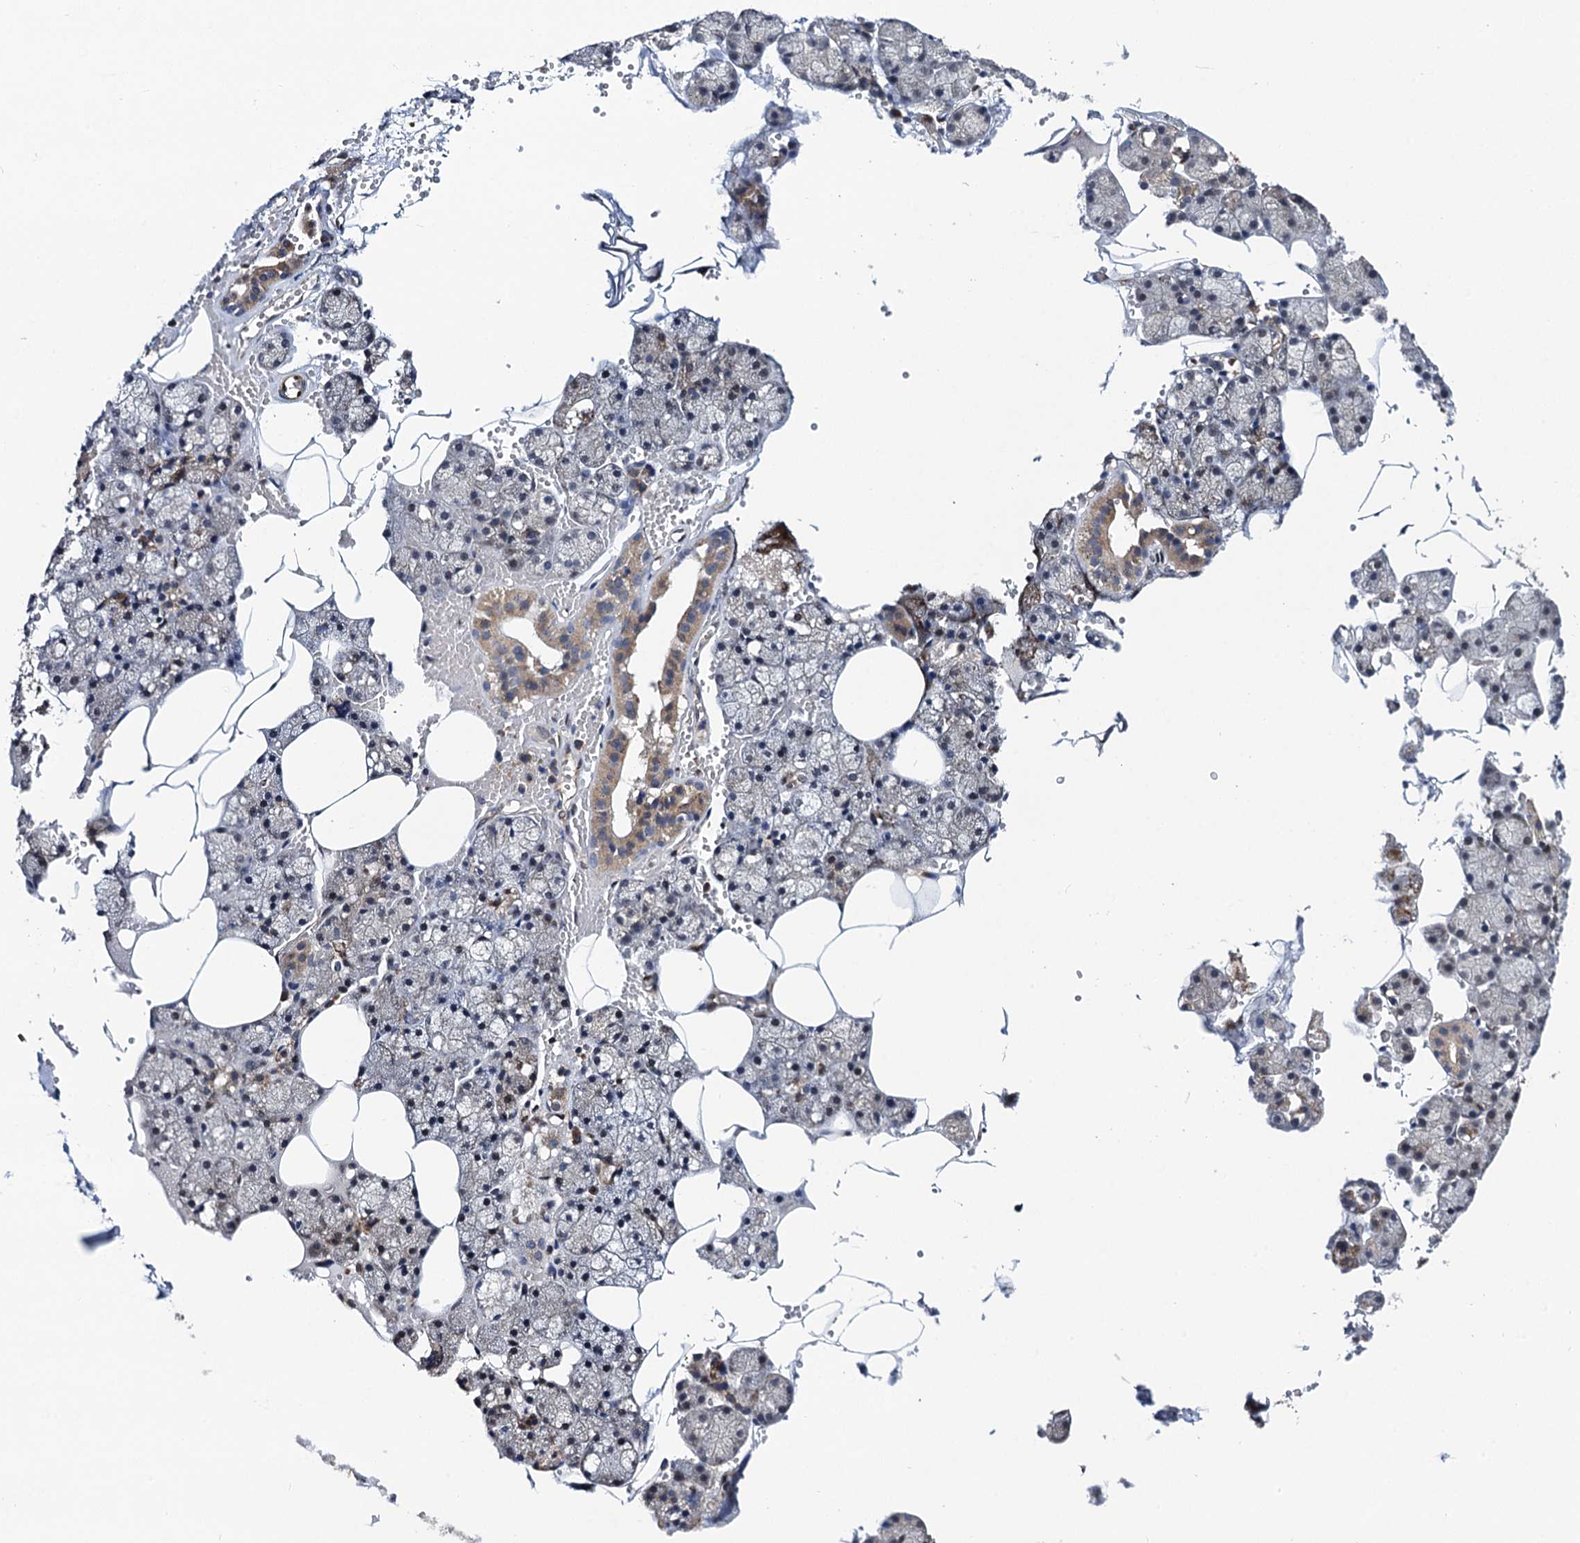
{"staining": {"intensity": "weak", "quantity": "25%-75%", "location": "cytoplasmic/membranous"}, "tissue": "salivary gland", "cell_type": "Glandular cells", "image_type": "normal", "snomed": [{"axis": "morphology", "description": "Normal tissue, NOS"}, {"axis": "topography", "description": "Salivary gland"}], "caption": "Approximately 25%-75% of glandular cells in benign salivary gland demonstrate weak cytoplasmic/membranous protein staining as visualized by brown immunohistochemical staining.", "gene": "CMPK2", "patient": {"sex": "male", "age": 62}}